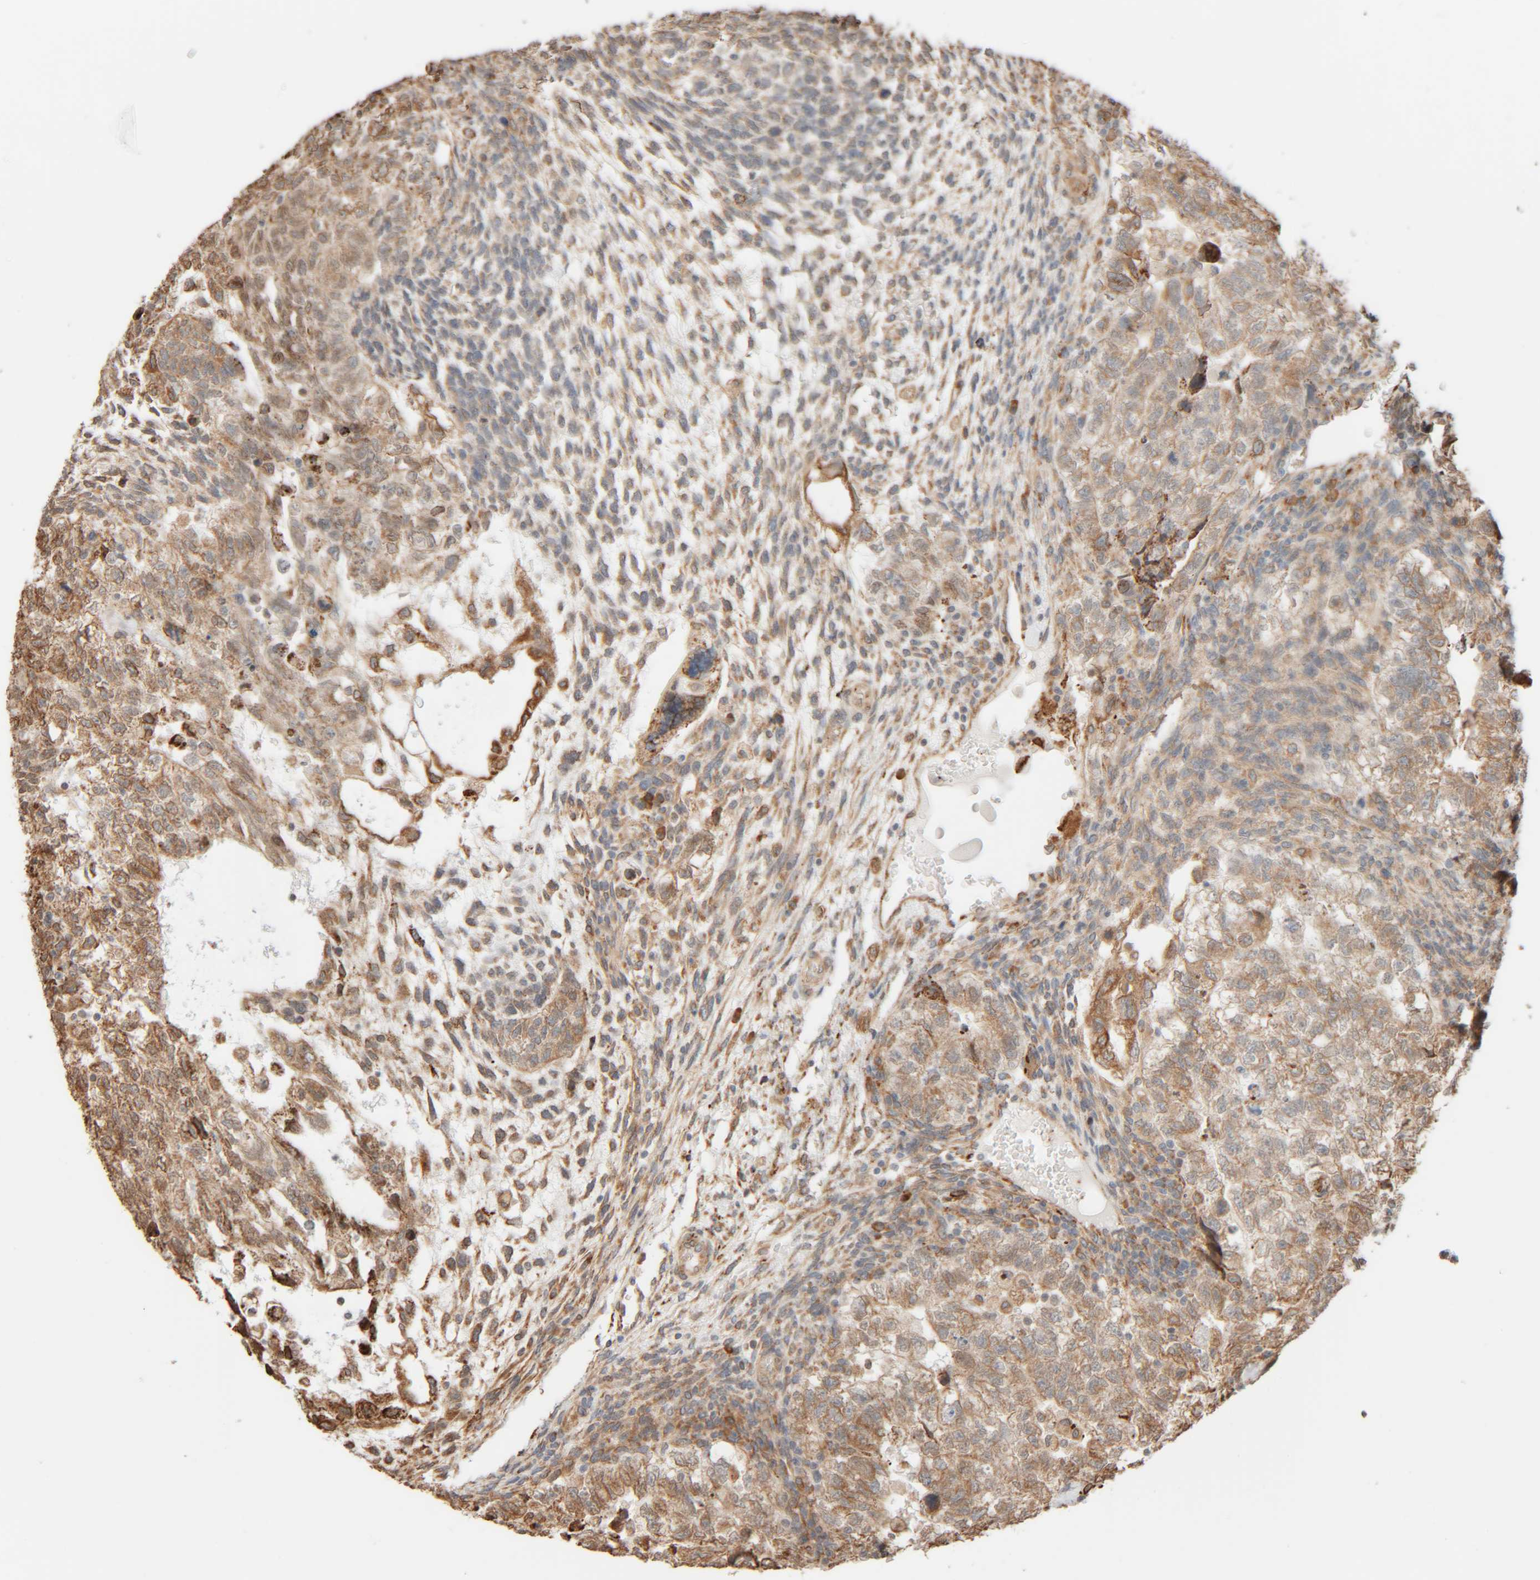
{"staining": {"intensity": "moderate", "quantity": ">75%", "location": "cytoplasmic/membranous"}, "tissue": "testis cancer", "cell_type": "Tumor cells", "image_type": "cancer", "snomed": [{"axis": "morphology", "description": "Carcinoma, Embryonal, NOS"}, {"axis": "topography", "description": "Testis"}], "caption": "The micrograph demonstrates staining of embryonal carcinoma (testis), revealing moderate cytoplasmic/membranous protein positivity (brown color) within tumor cells. Ihc stains the protein in brown and the nuclei are stained blue.", "gene": "INTS1", "patient": {"sex": "male", "age": 36}}